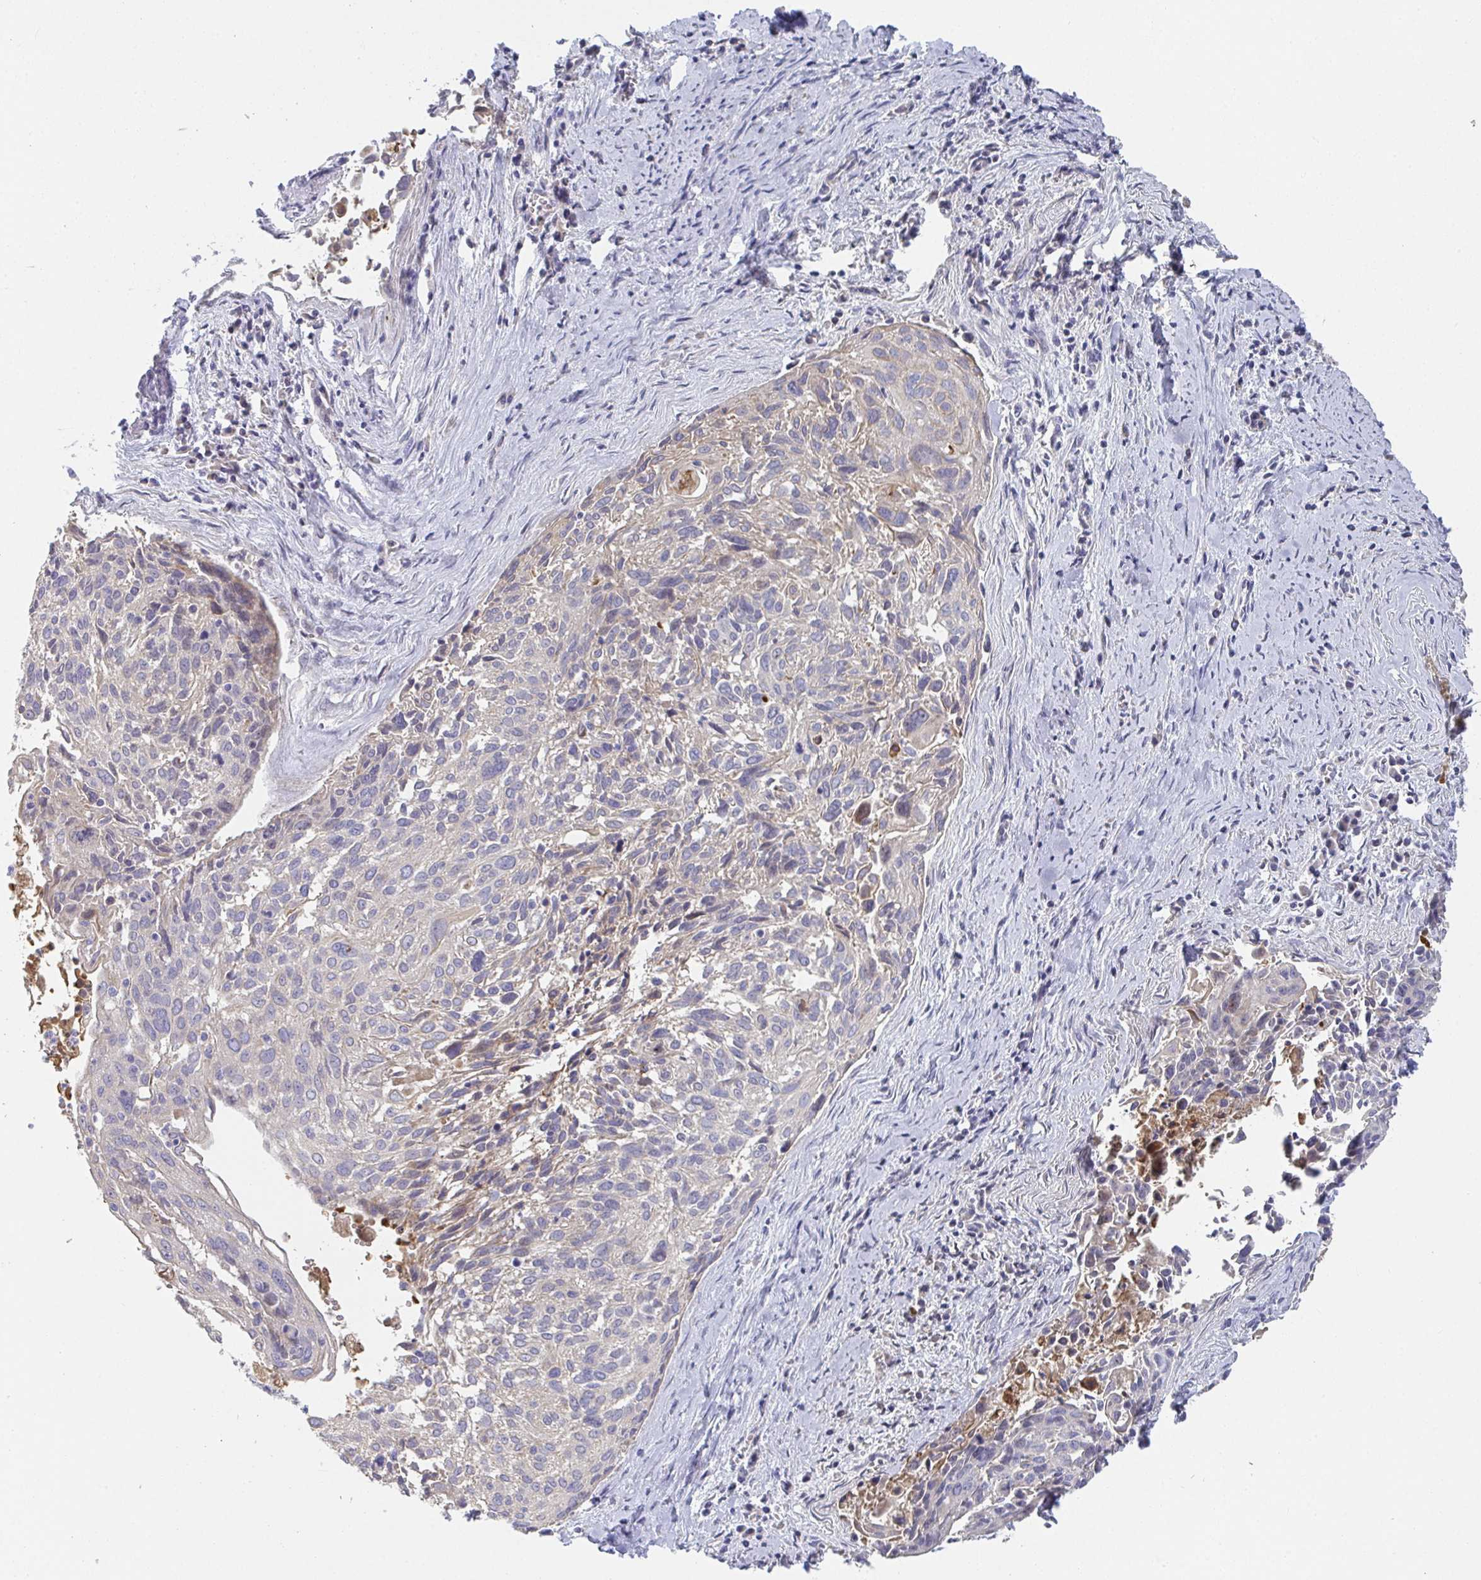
{"staining": {"intensity": "negative", "quantity": "none", "location": "none"}, "tissue": "cervical cancer", "cell_type": "Tumor cells", "image_type": "cancer", "snomed": [{"axis": "morphology", "description": "Squamous cell carcinoma, NOS"}, {"axis": "topography", "description": "Cervix"}], "caption": "Protein analysis of cervical cancer shows no significant staining in tumor cells.", "gene": "ANO5", "patient": {"sex": "female", "age": 55}}